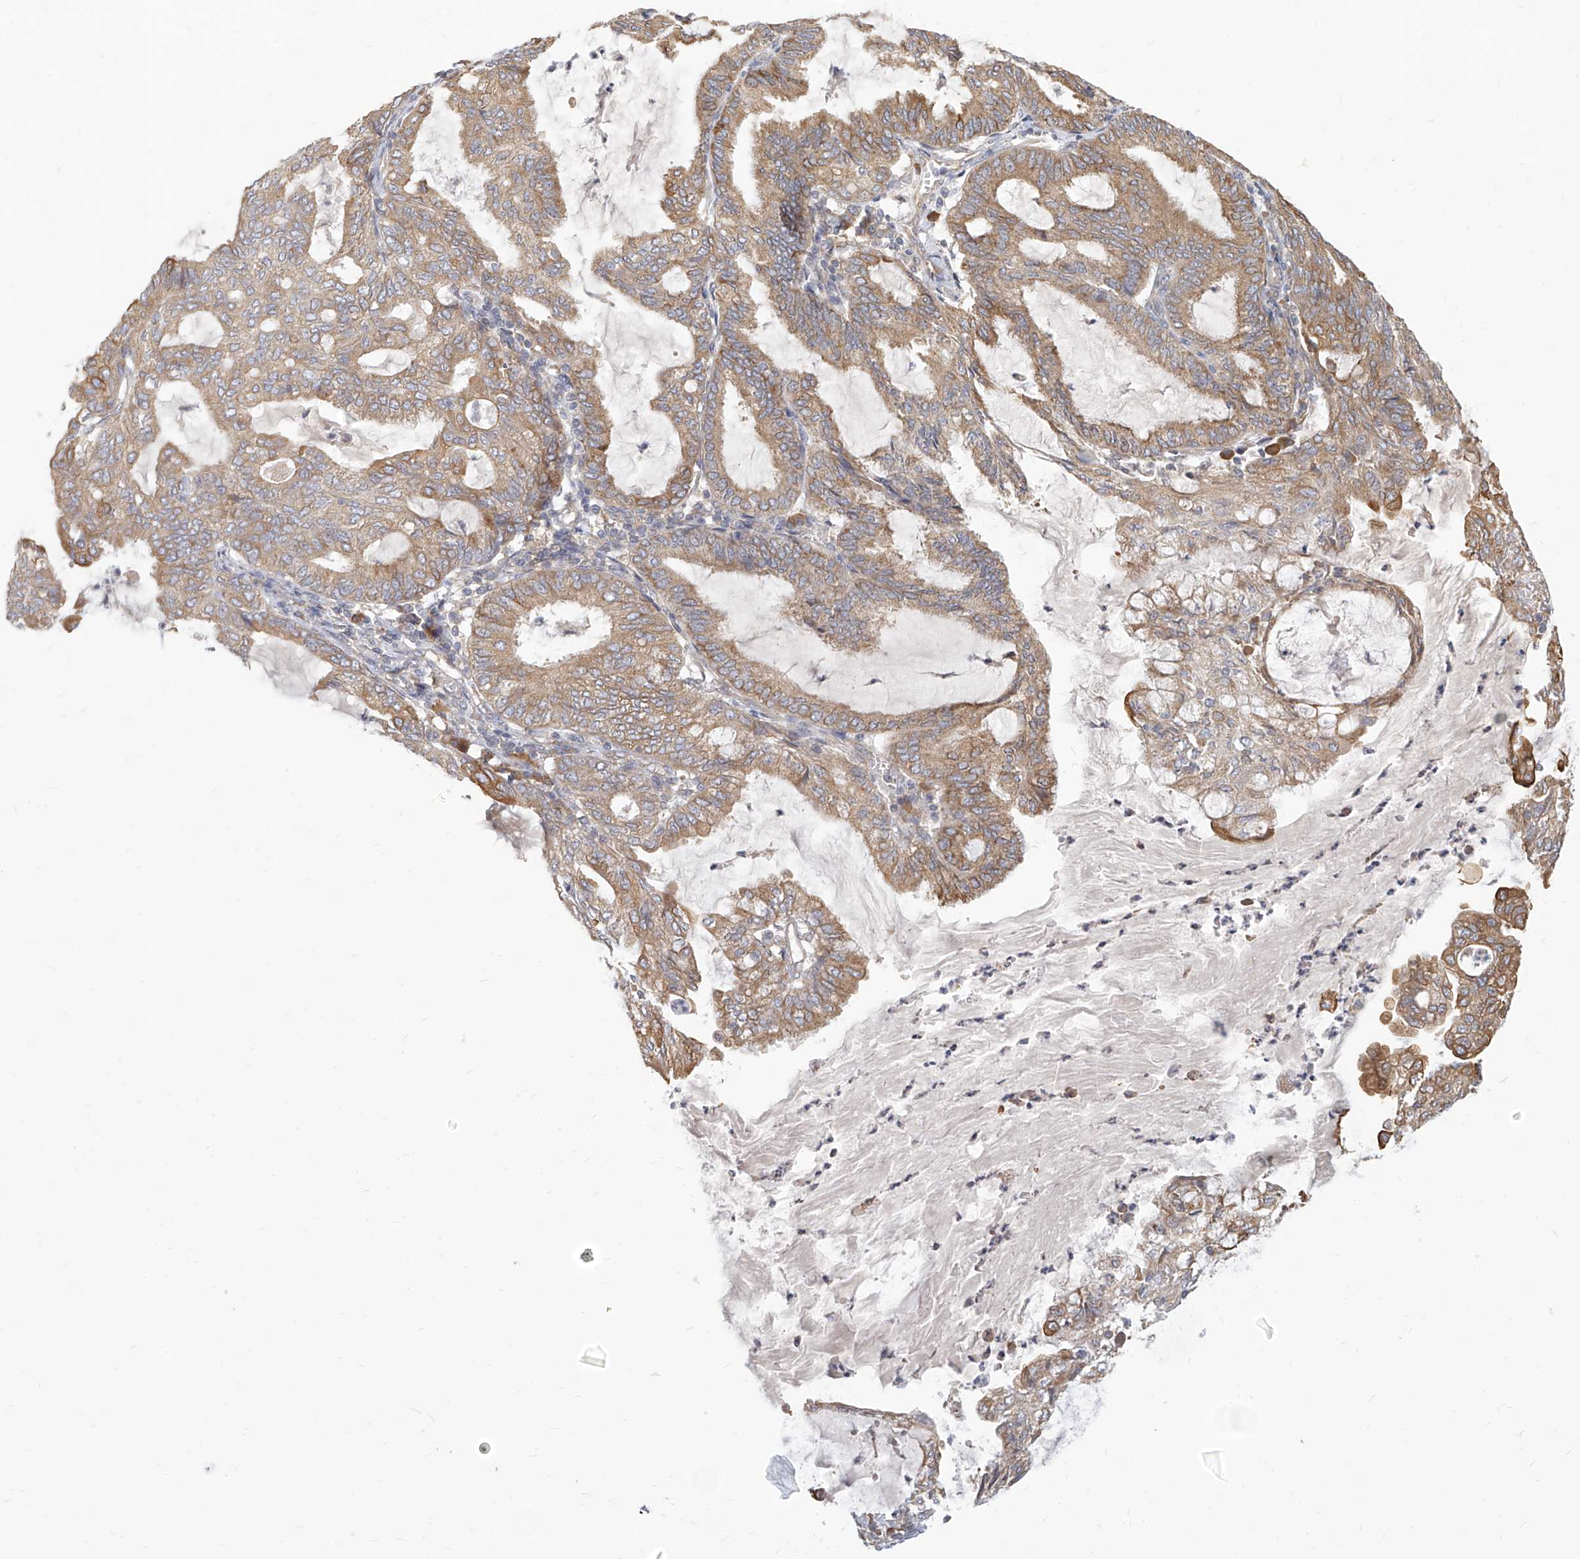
{"staining": {"intensity": "moderate", "quantity": ">75%", "location": "cytoplasmic/membranous"}, "tissue": "endometrial cancer", "cell_type": "Tumor cells", "image_type": "cancer", "snomed": [{"axis": "morphology", "description": "Adenocarcinoma, NOS"}, {"axis": "topography", "description": "Endometrium"}], "caption": "Adenocarcinoma (endometrial) stained for a protein shows moderate cytoplasmic/membranous positivity in tumor cells.", "gene": "FAM83B", "patient": {"sex": "female", "age": 86}}